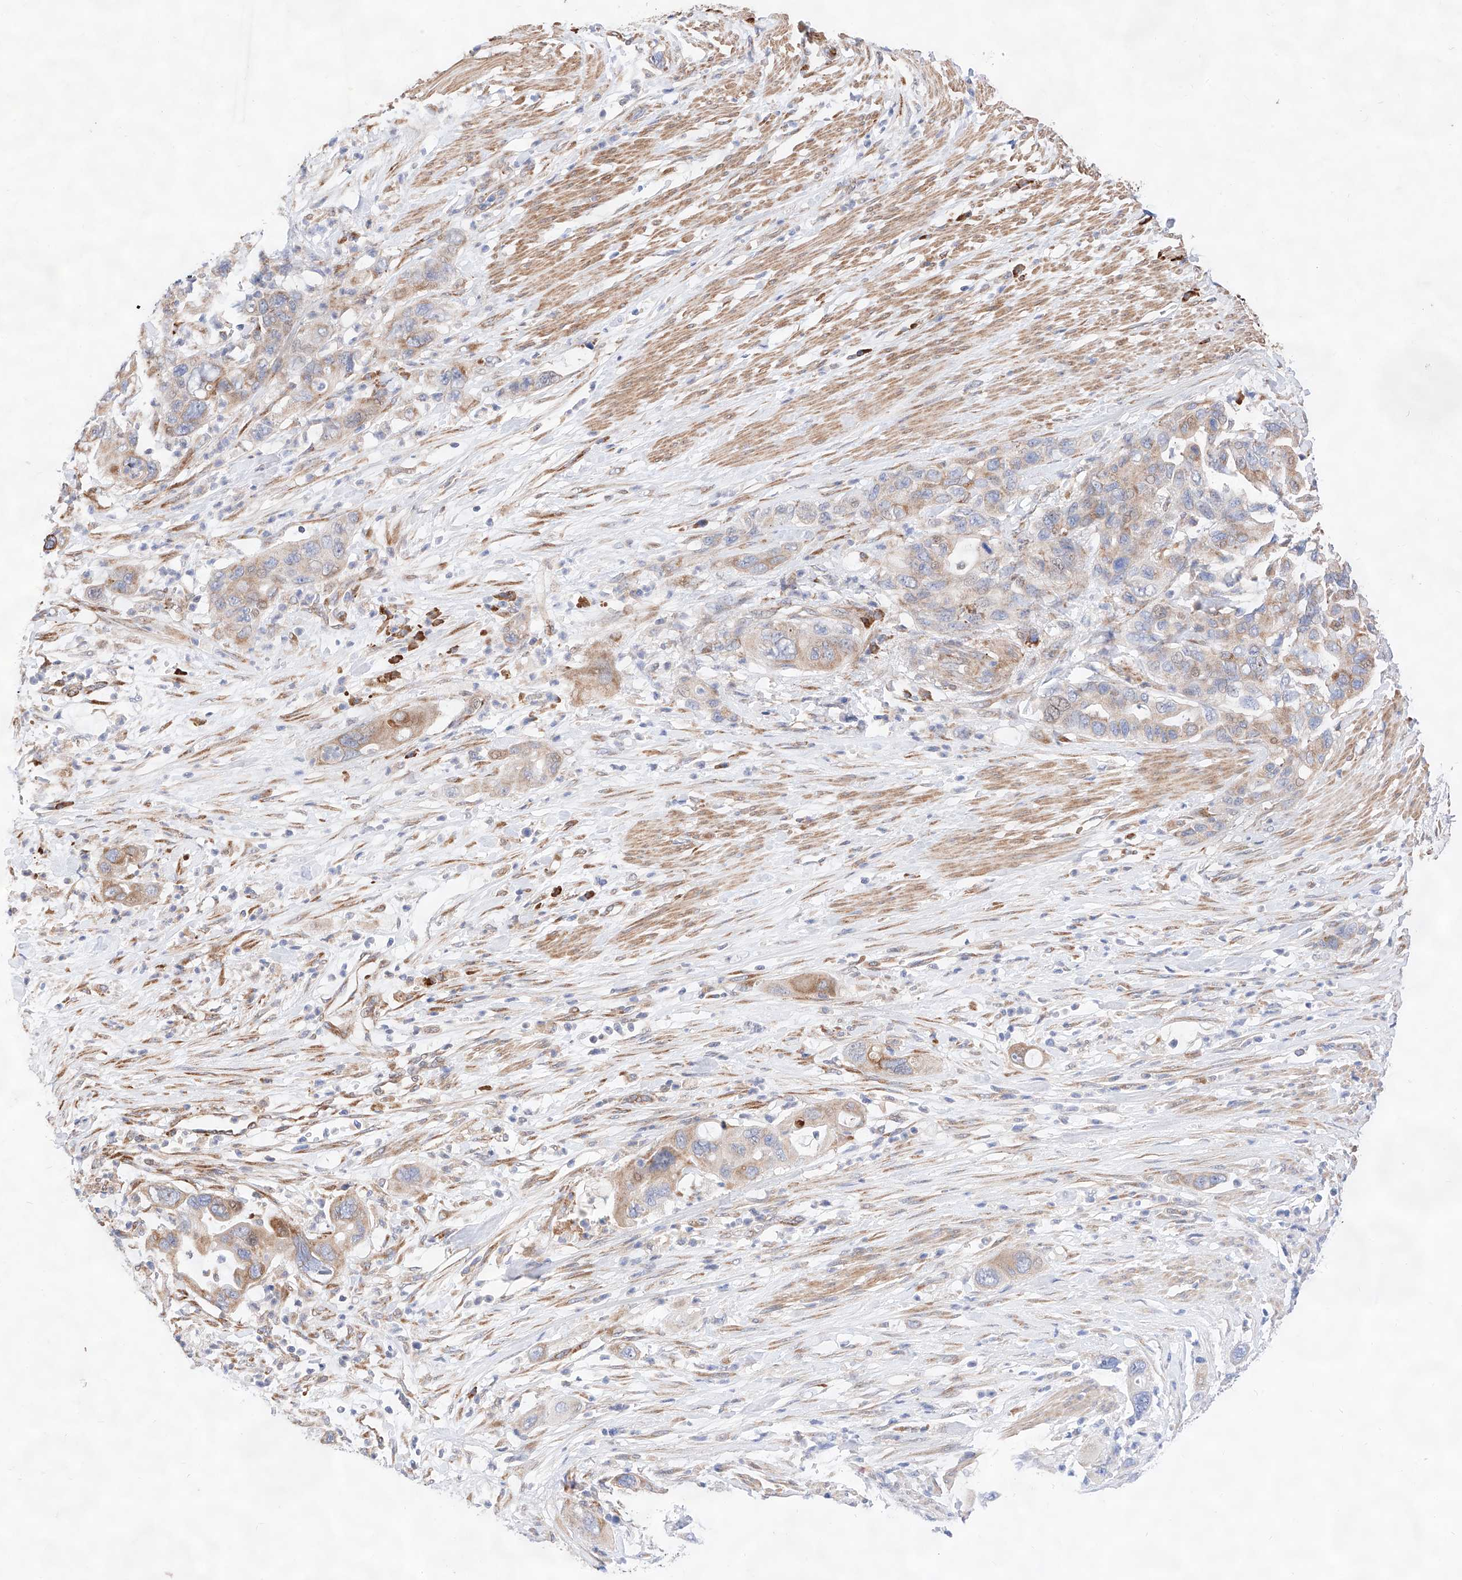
{"staining": {"intensity": "moderate", "quantity": "25%-75%", "location": "cytoplasmic/membranous"}, "tissue": "pancreatic cancer", "cell_type": "Tumor cells", "image_type": "cancer", "snomed": [{"axis": "morphology", "description": "Adenocarcinoma, NOS"}, {"axis": "topography", "description": "Pancreas"}], "caption": "Immunohistochemical staining of human pancreatic cancer reveals moderate cytoplasmic/membranous protein expression in approximately 25%-75% of tumor cells.", "gene": "ATP9B", "patient": {"sex": "female", "age": 71}}